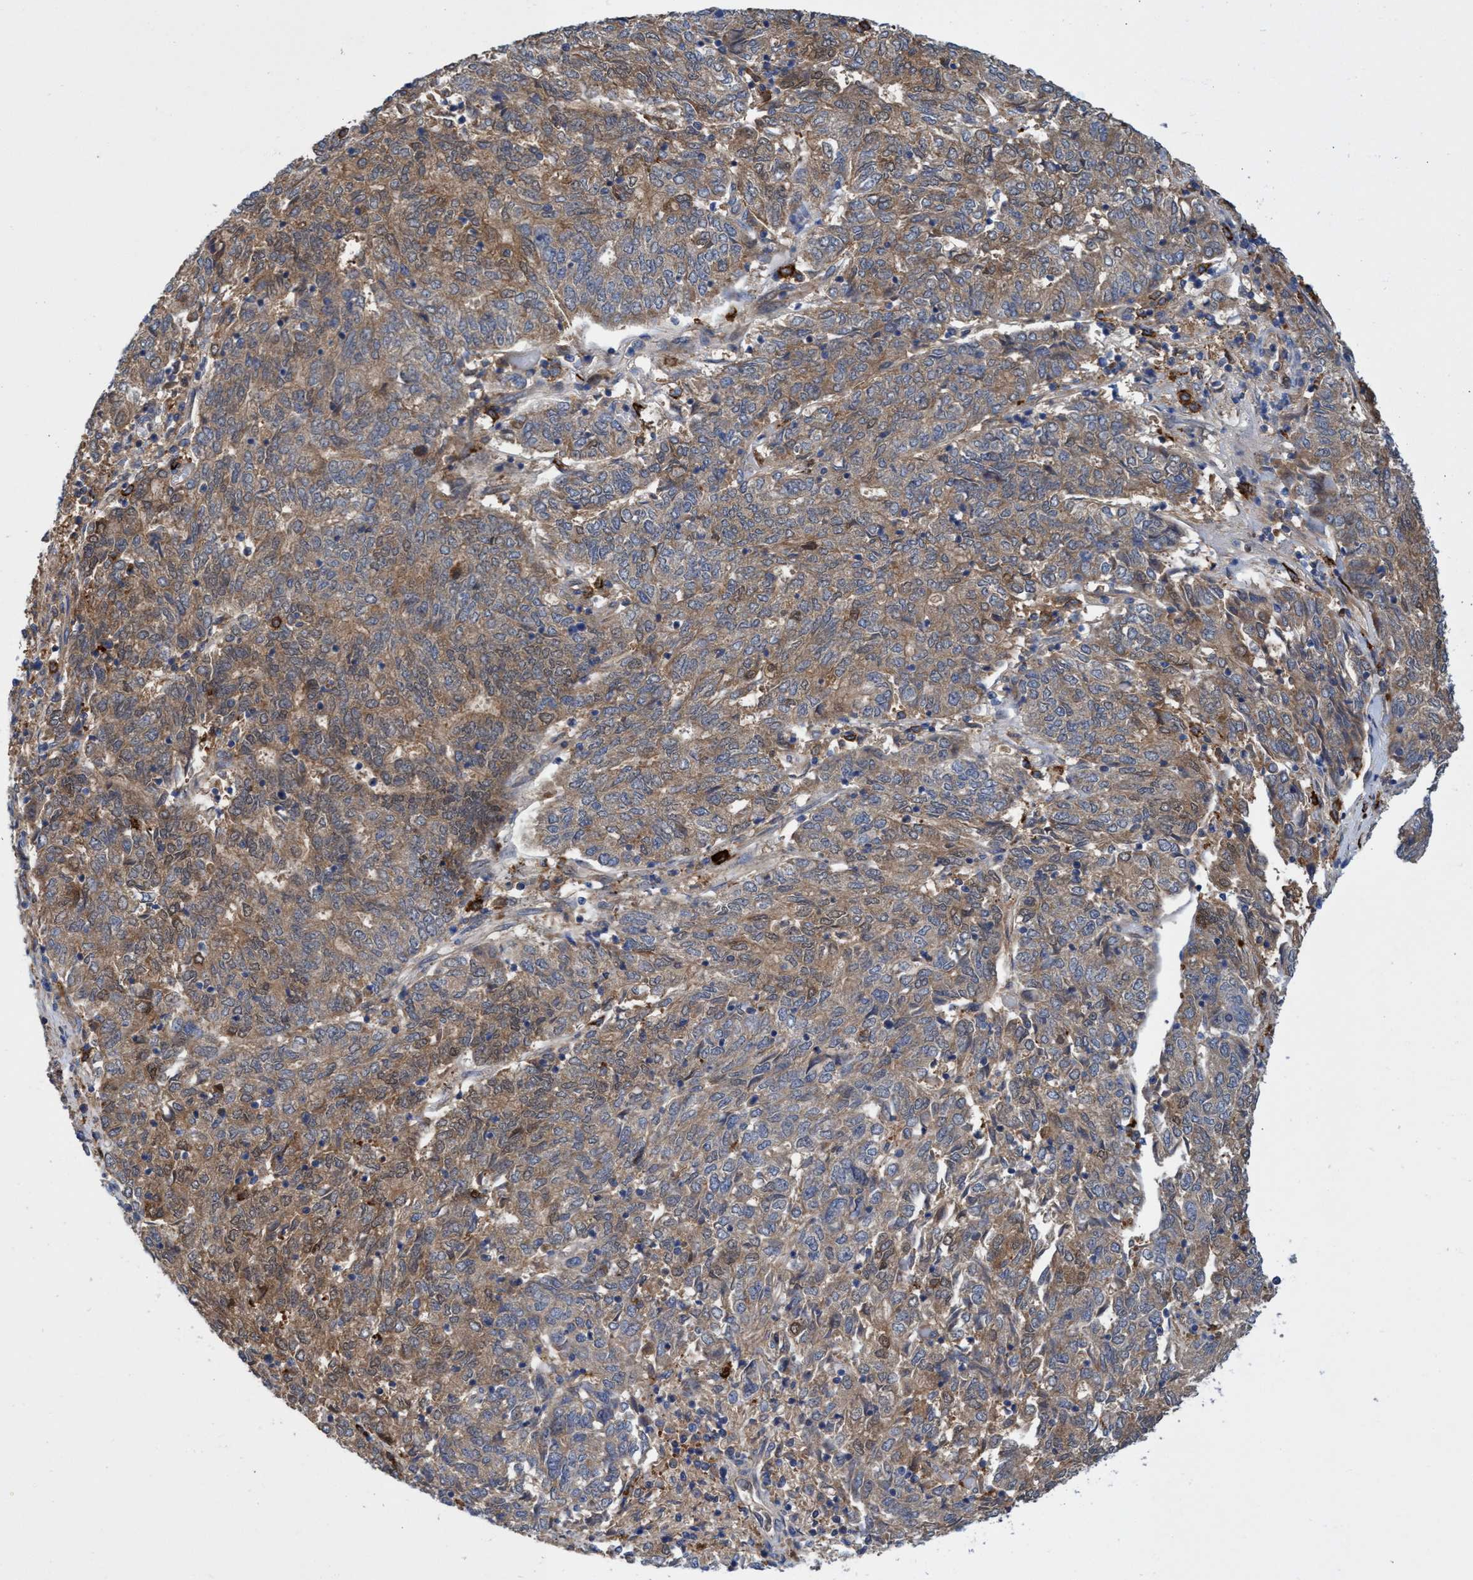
{"staining": {"intensity": "moderate", "quantity": ">75%", "location": "cytoplasmic/membranous"}, "tissue": "endometrial cancer", "cell_type": "Tumor cells", "image_type": "cancer", "snomed": [{"axis": "morphology", "description": "Adenocarcinoma, NOS"}, {"axis": "topography", "description": "Endometrium"}], "caption": "Brown immunohistochemical staining in human endometrial adenocarcinoma shows moderate cytoplasmic/membranous staining in approximately >75% of tumor cells. The protein is stained brown, and the nuclei are stained in blue (DAB (3,3'-diaminobenzidine) IHC with brightfield microscopy, high magnification).", "gene": "PNPO", "patient": {"sex": "female", "age": 80}}